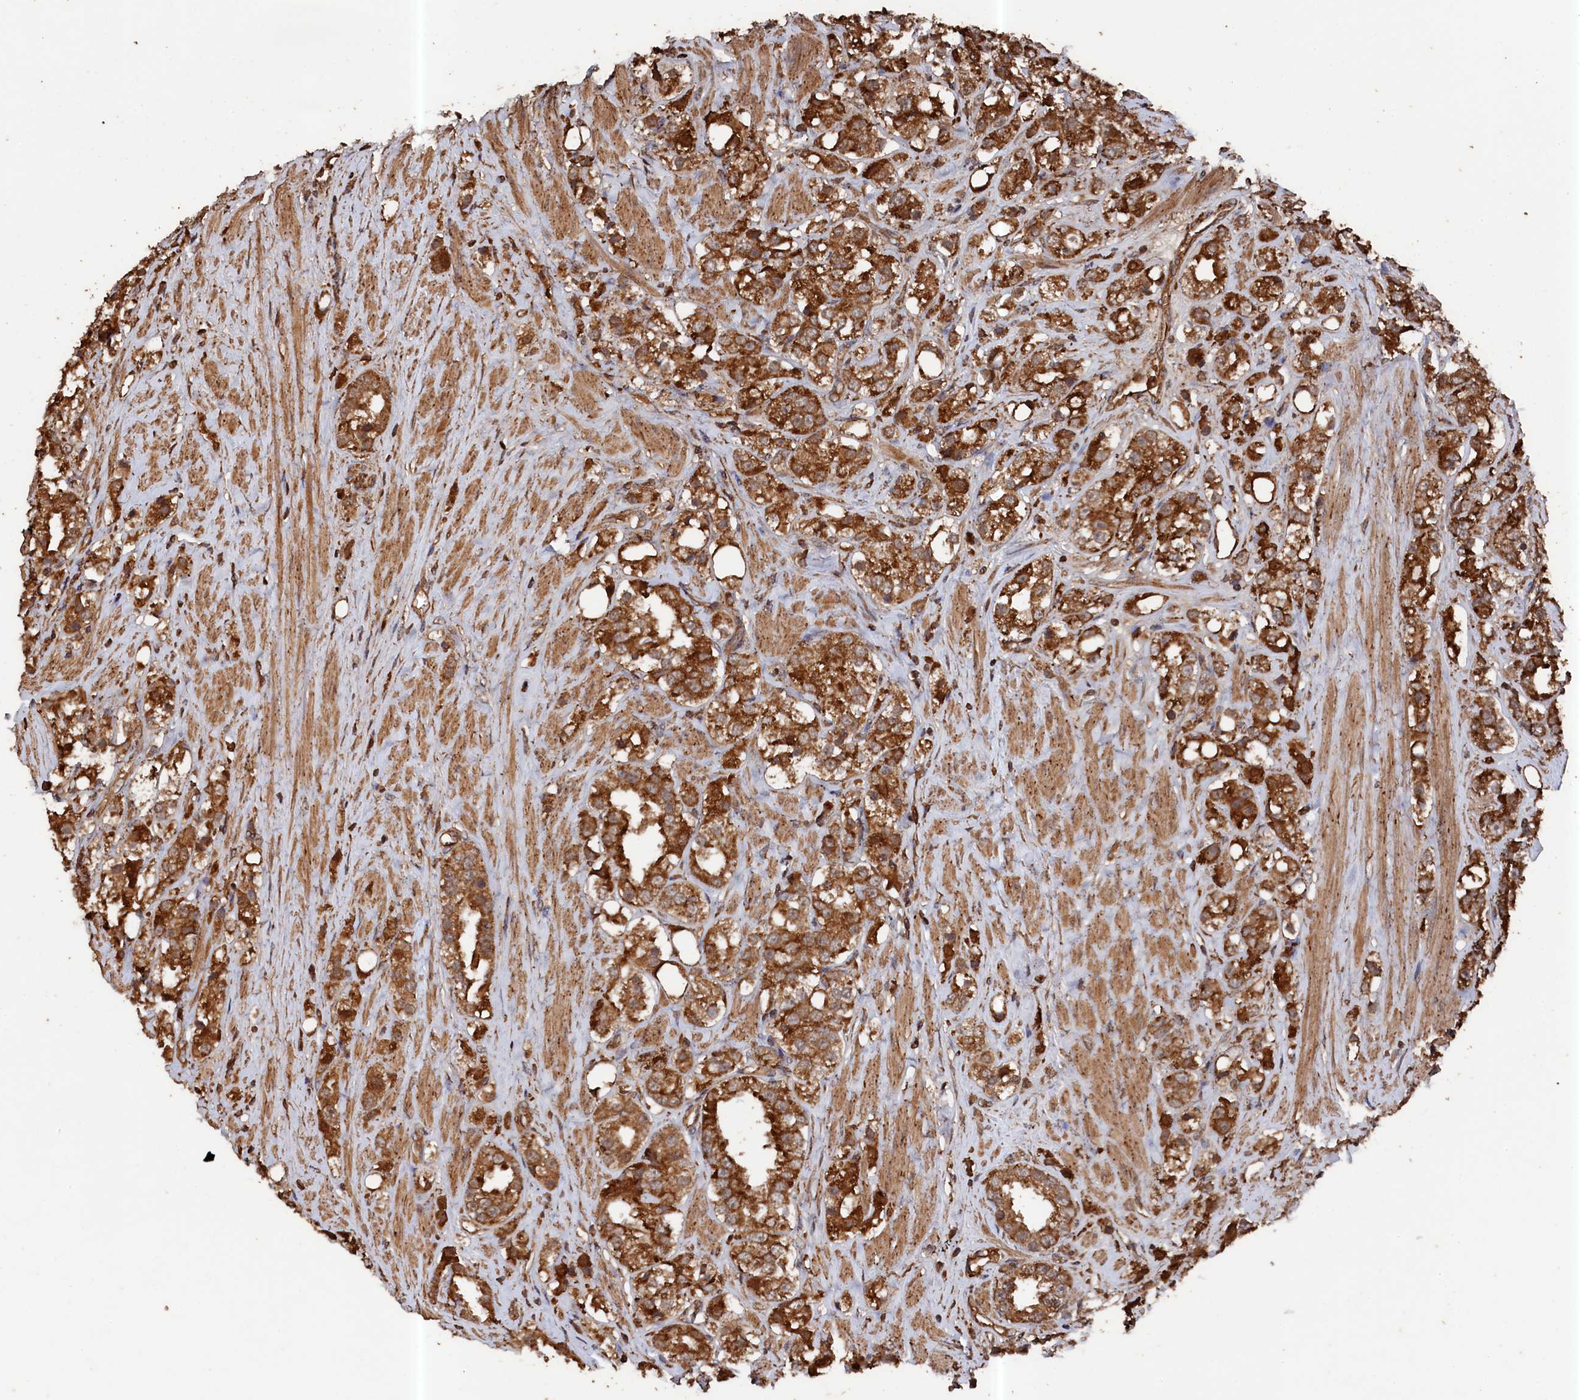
{"staining": {"intensity": "strong", "quantity": ">75%", "location": "cytoplasmic/membranous"}, "tissue": "prostate cancer", "cell_type": "Tumor cells", "image_type": "cancer", "snomed": [{"axis": "morphology", "description": "Adenocarcinoma, NOS"}, {"axis": "topography", "description": "Prostate"}], "caption": "Tumor cells exhibit high levels of strong cytoplasmic/membranous staining in approximately >75% of cells in human prostate cancer.", "gene": "SNX33", "patient": {"sex": "male", "age": 79}}